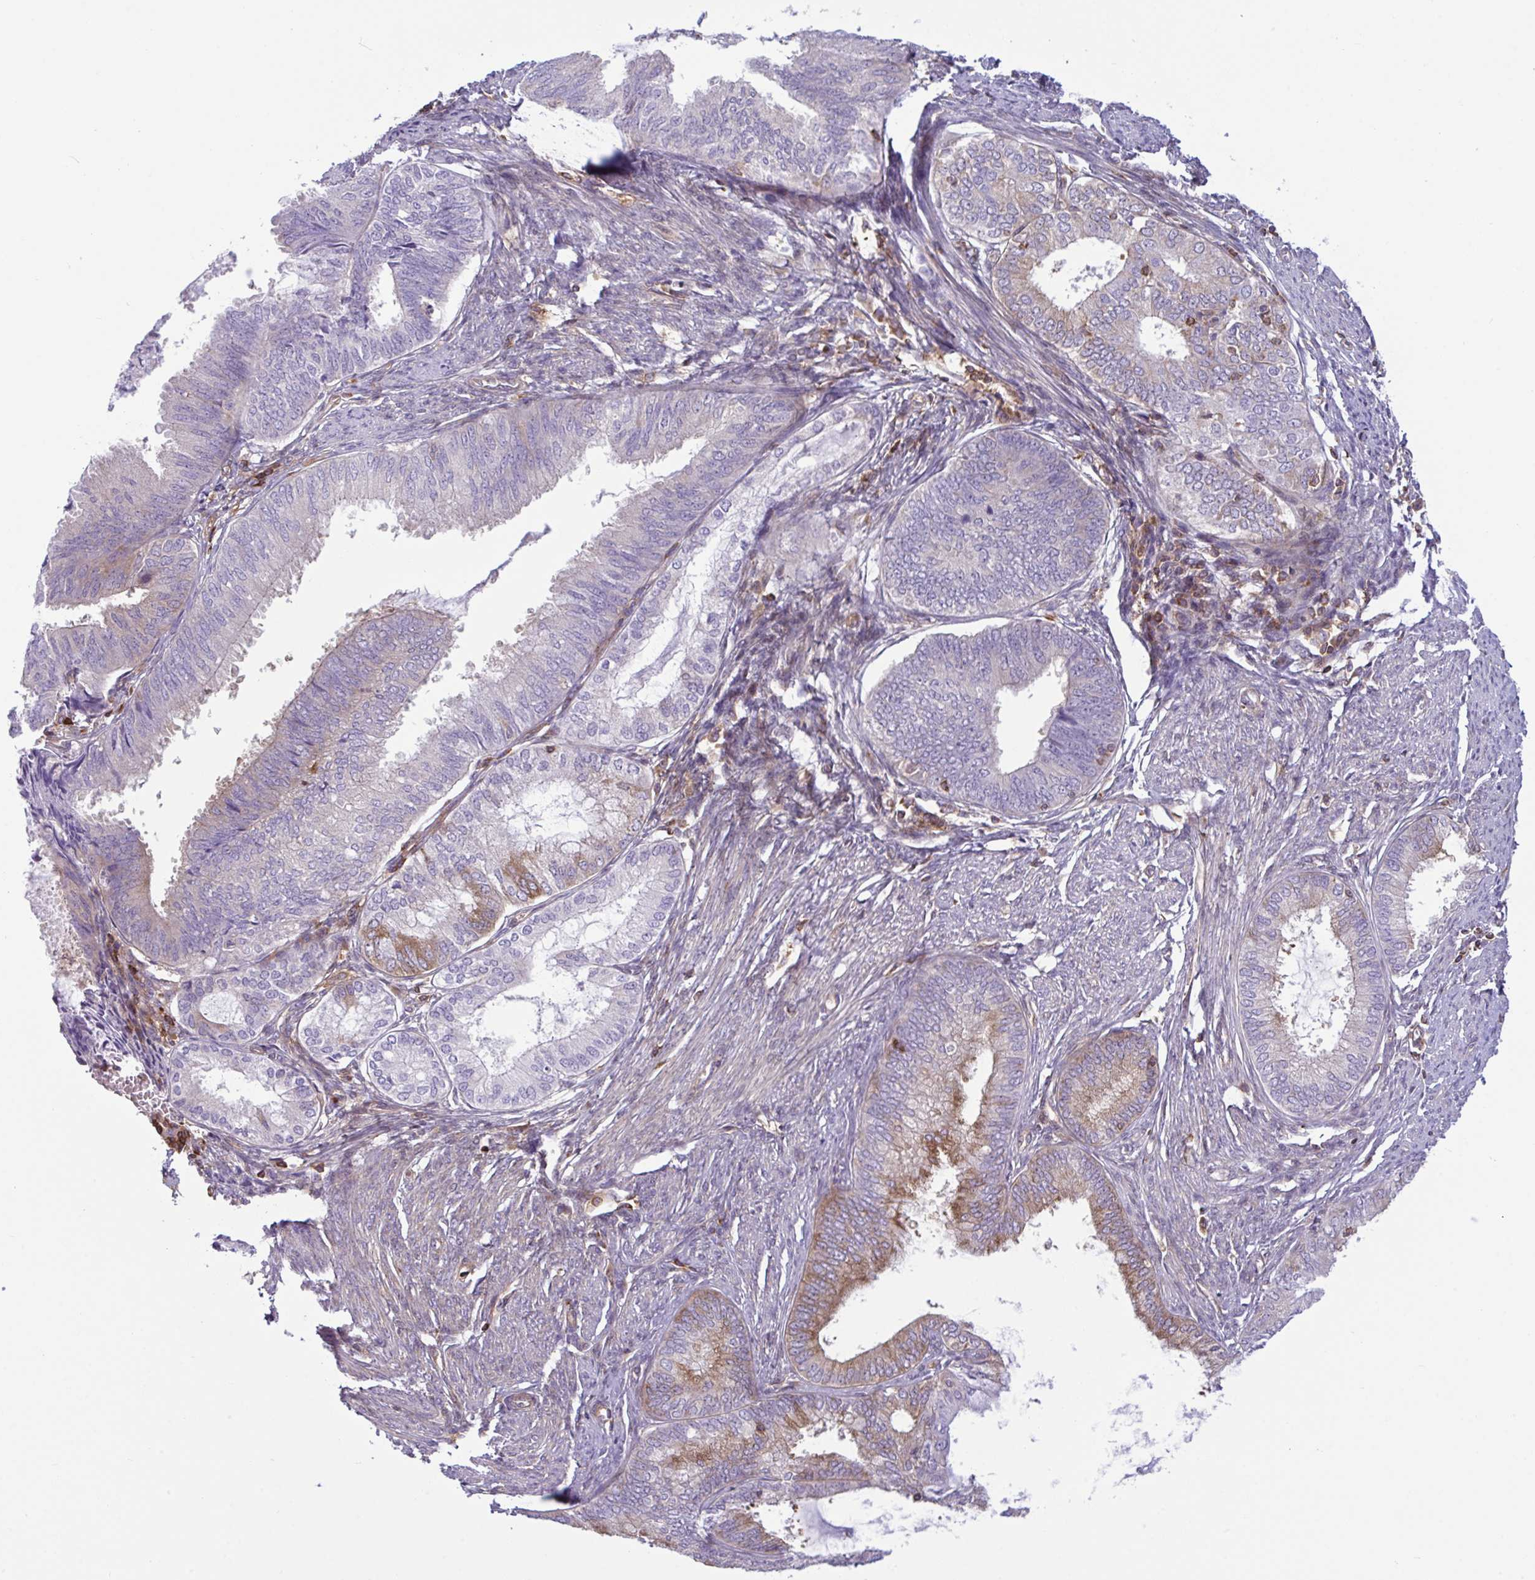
{"staining": {"intensity": "moderate", "quantity": "<25%", "location": "cytoplasmic/membranous"}, "tissue": "endometrial cancer", "cell_type": "Tumor cells", "image_type": "cancer", "snomed": [{"axis": "morphology", "description": "Adenocarcinoma, NOS"}, {"axis": "topography", "description": "Endometrium"}], "caption": "This image demonstrates endometrial cancer (adenocarcinoma) stained with IHC to label a protein in brown. The cytoplasmic/membranous of tumor cells show moderate positivity for the protein. Nuclei are counter-stained blue.", "gene": "TSC22D3", "patient": {"sex": "female", "age": 86}}